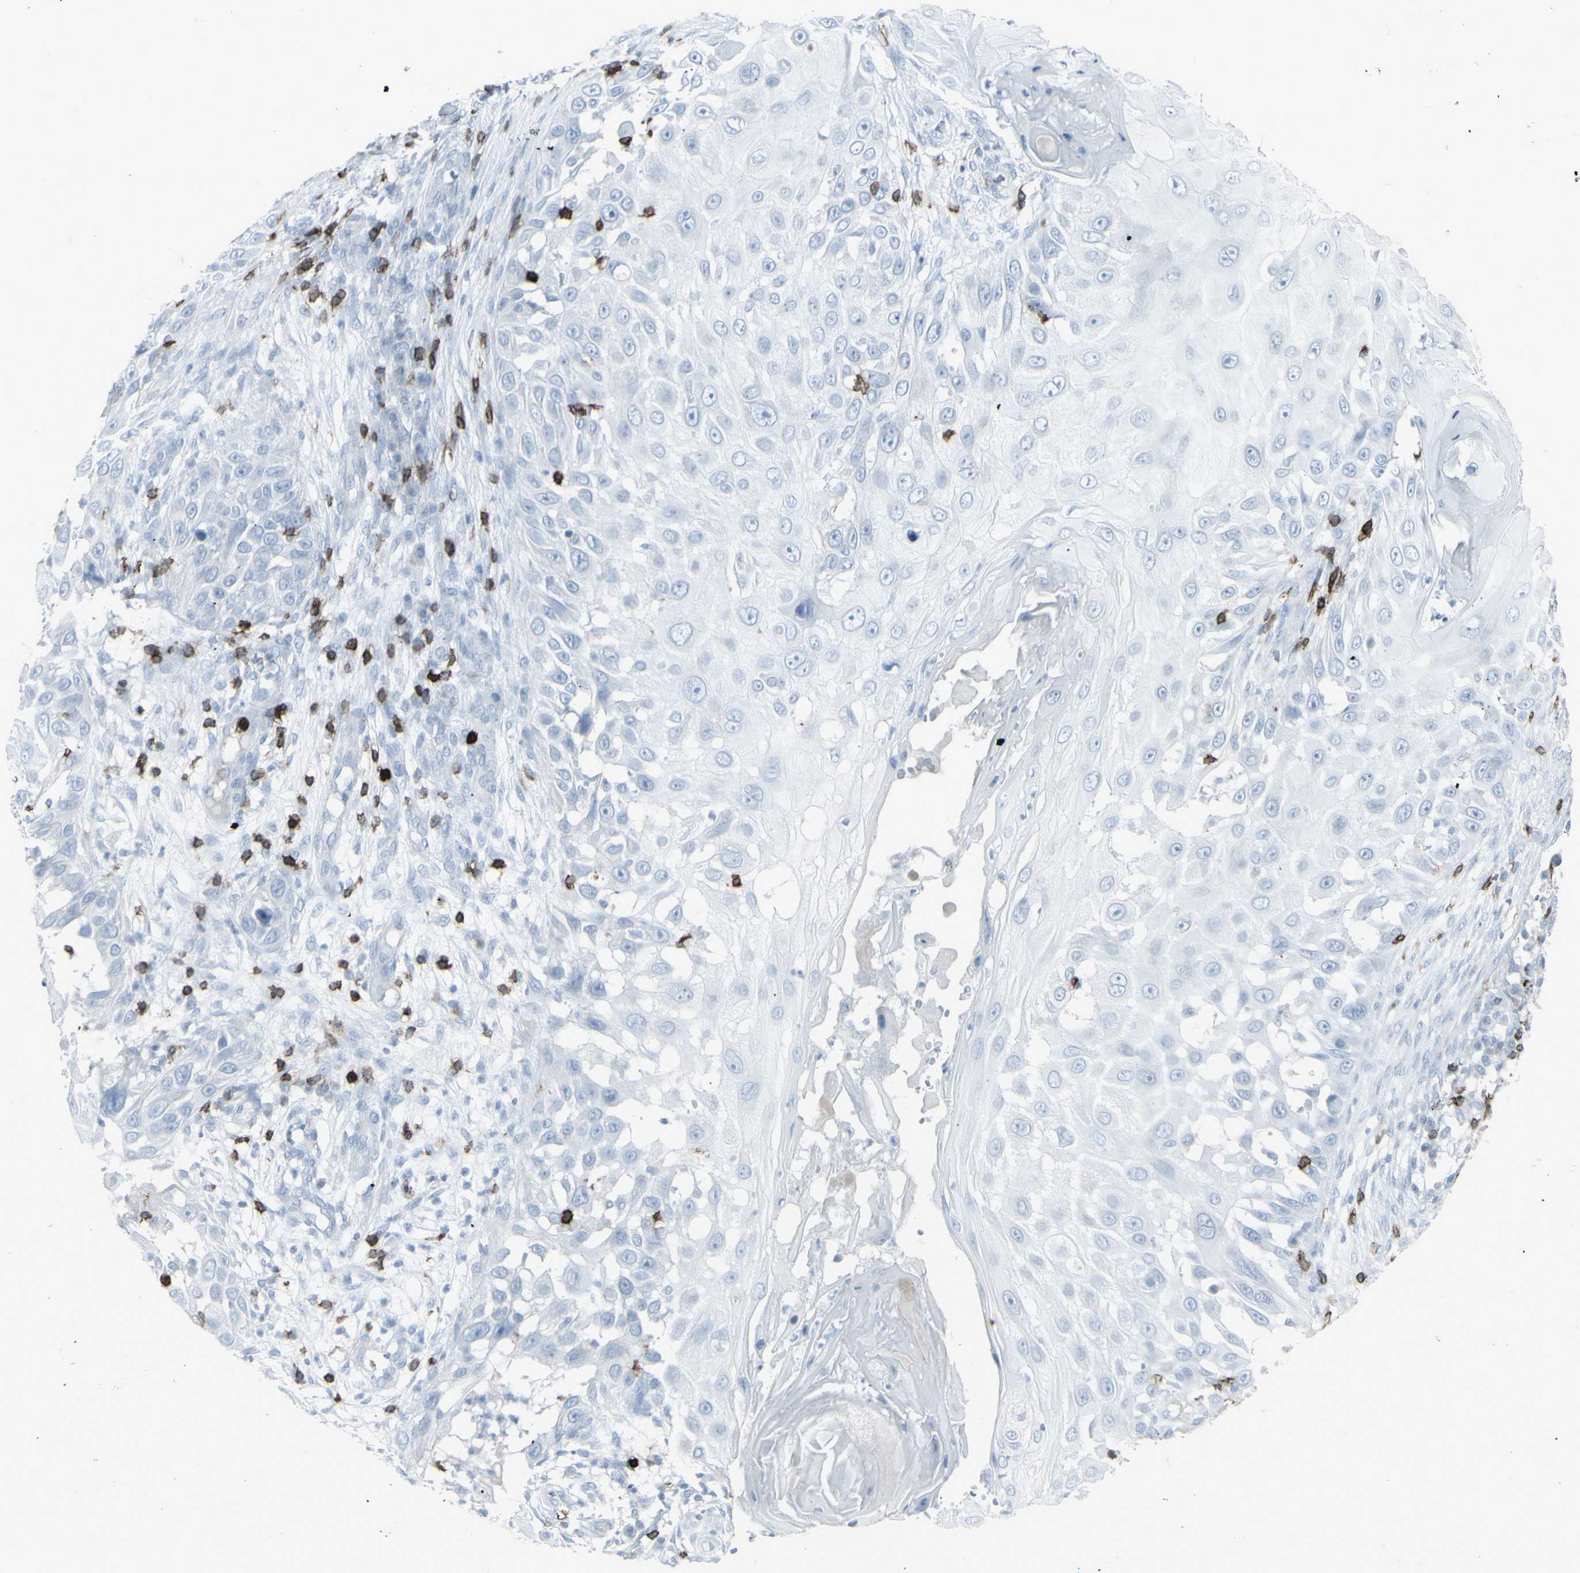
{"staining": {"intensity": "negative", "quantity": "none", "location": "none"}, "tissue": "skin cancer", "cell_type": "Tumor cells", "image_type": "cancer", "snomed": [{"axis": "morphology", "description": "Squamous cell carcinoma, NOS"}, {"axis": "topography", "description": "Skin"}], "caption": "Tumor cells are negative for protein expression in human skin cancer (squamous cell carcinoma). (DAB (3,3'-diaminobenzidine) immunohistochemistry, high magnification).", "gene": "CD247", "patient": {"sex": "female", "age": 44}}